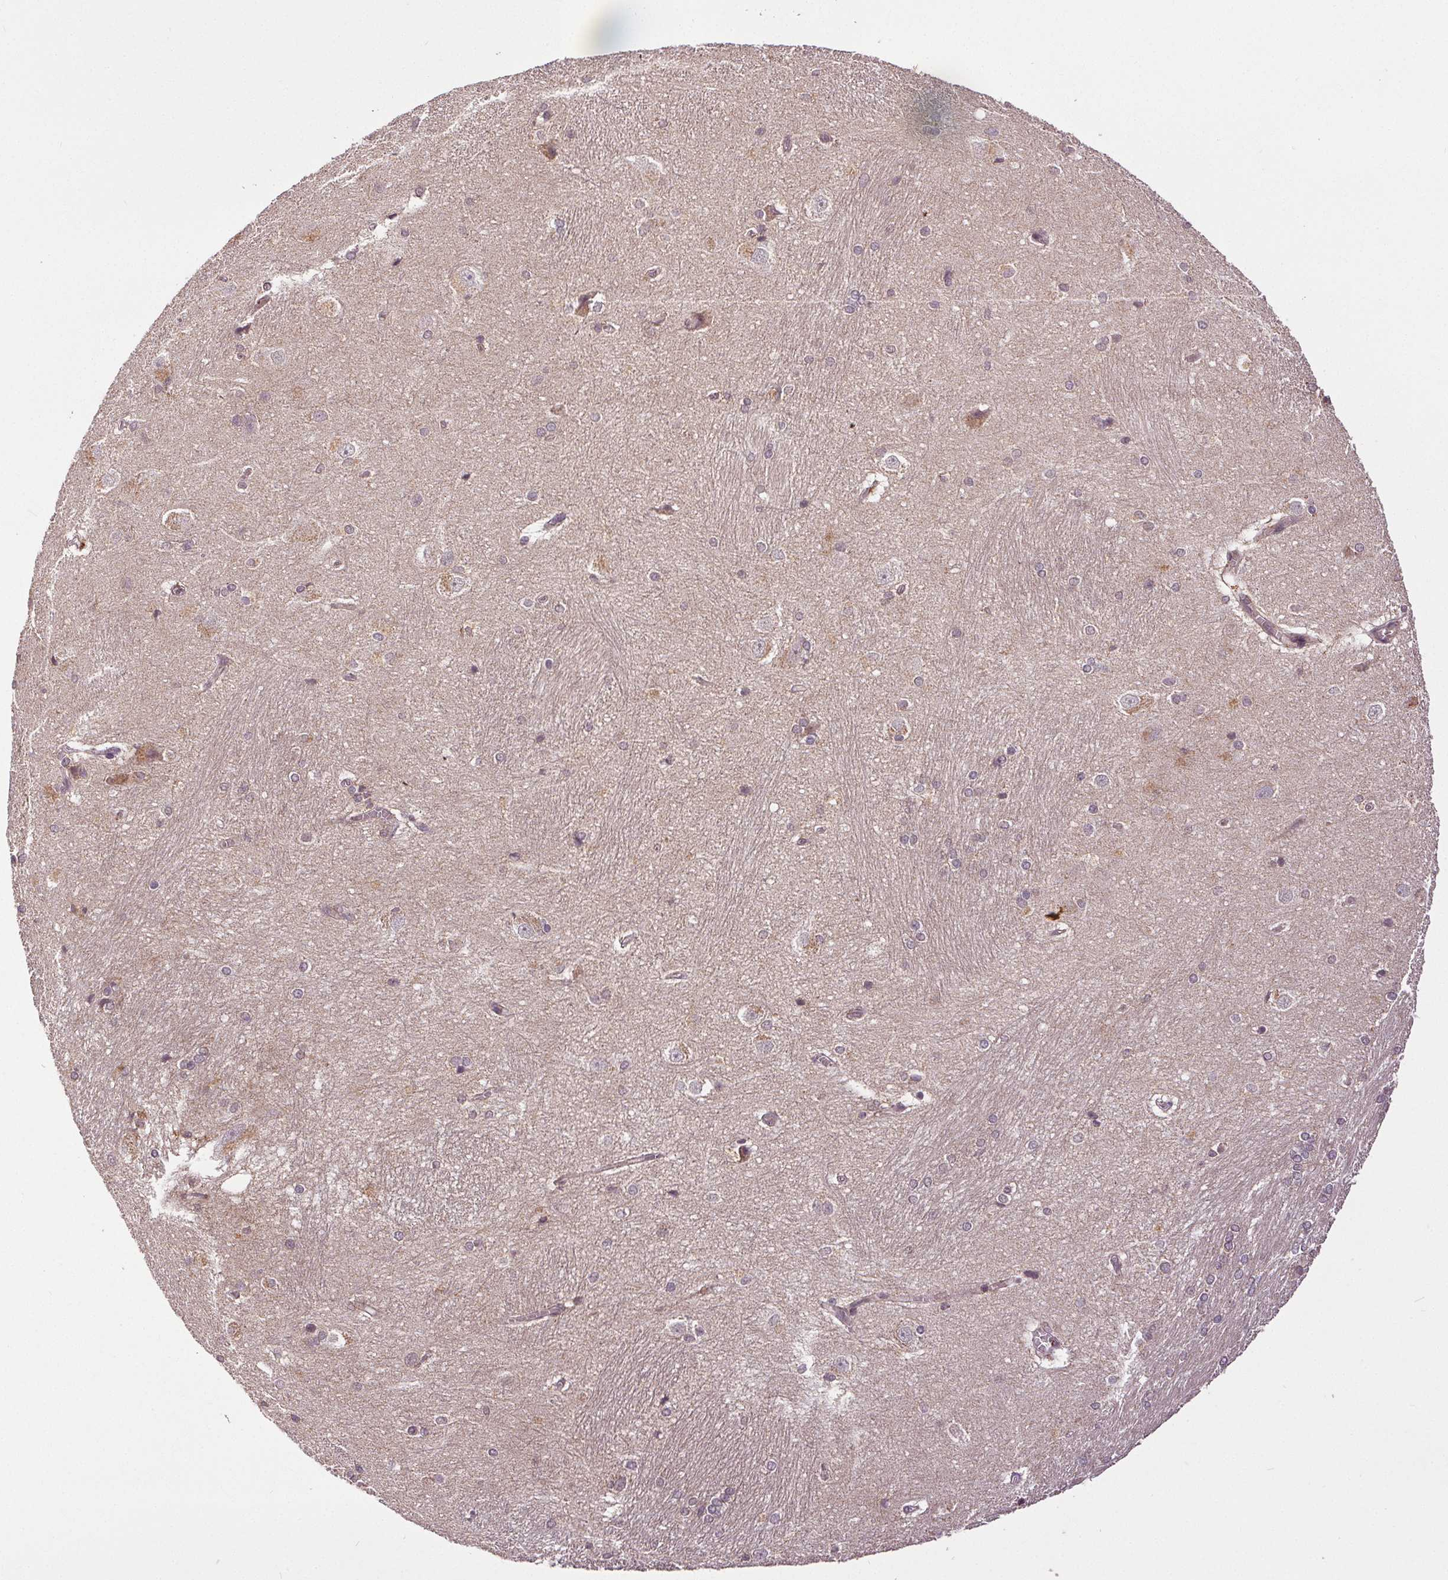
{"staining": {"intensity": "negative", "quantity": "none", "location": "none"}, "tissue": "hippocampus", "cell_type": "Glial cells", "image_type": "normal", "snomed": [{"axis": "morphology", "description": "Normal tissue, NOS"}, {"axis": "topography", "description": "Cerebral cortex"}, {"axis": "topography", "description": "Hippocampus"}], "caption": "The IHC photomicrograph has no significant staining in glial cells of hippocampus. The staining is performed using DAB (3,3'-diaminobenzidine) brown chromogen with nuclei counter-stained in using hematoxylin.", "gene": "EPHB3", "patient": {"sex": "female", "age": 19}}